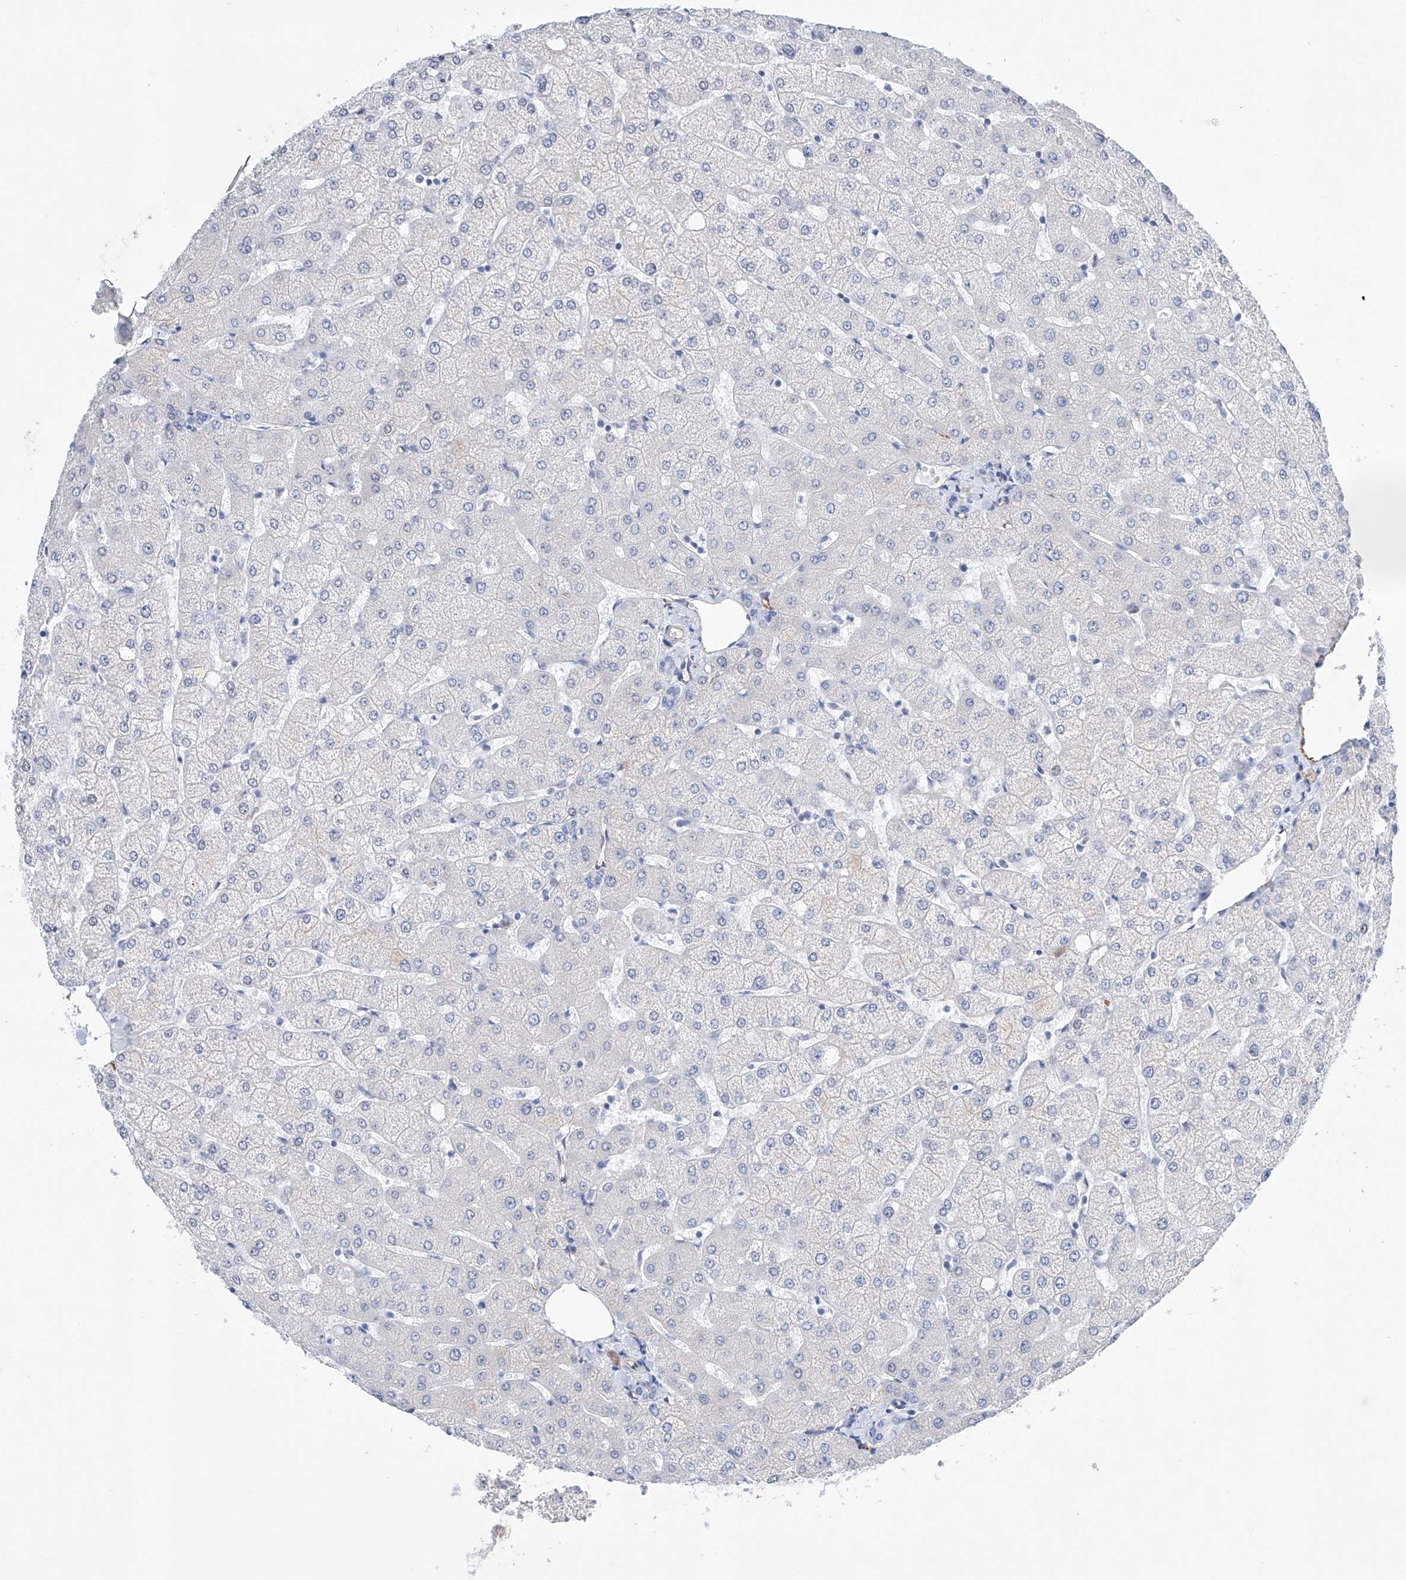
{"staining": {"intensity": "negative", "quantity": "none", "location": "none"}, "tissue": "liver", "cell_type": "Cholangiocytes", "image_type": "normal", "snomed": [{"axis": "morphology", "description": "Normal tissue, NOS"}, {"axis": "topography", "description": "Liver"}], "caption": "An IHC histopathology image of unremarkable liver is shown. There is no staining in cholangiocytes of liver.", "gene": "ETV7", "patient": {"sex": "female", "age": 54}}